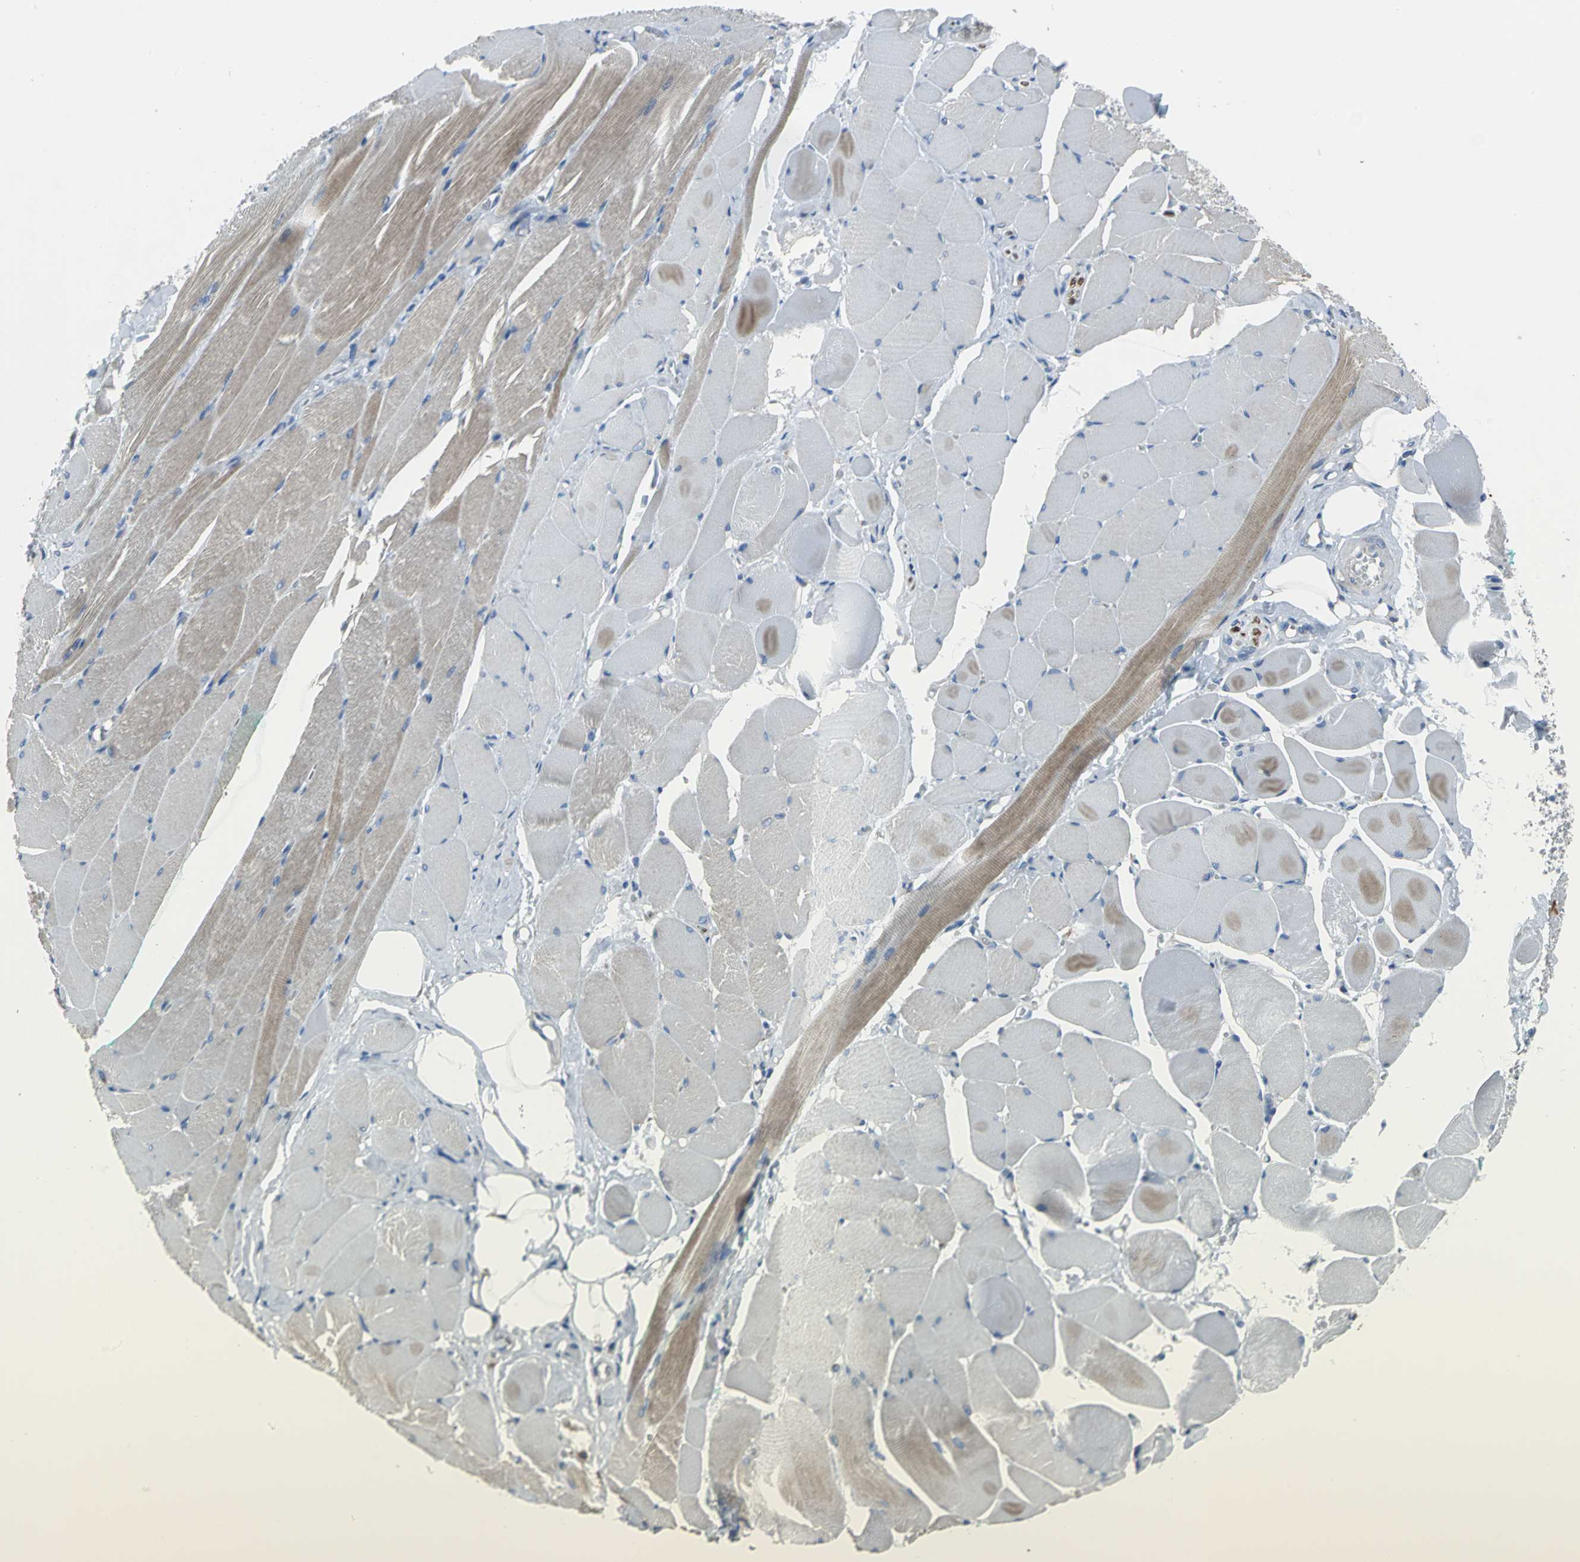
{"staining": {"intensity": "weak", "quantity": "25%-75%", "location": "cytoplasmic/membranous"}, "tissue": "skeletal muscle", "cell_type": "Myocytes", "image_type": "normal", "snomed": [{"axis": "morphology", "description": "Normal tissue, NOS"}, {"axis": "topography", "description": "Skeletal muscle"}, {"axis": "topography", "description": "Peripheral nerve tissue"}], "caption": "Protein positivity by IHC reveals weak cytoplasmic/membranous expression in approximately 25%-75% of myocytes in unremarkable skeletal muscle. The protein is shown in brown color, while the nuclei are stained blue.", "gene": "EIF5A", "patient": {"sex": "female", "age": 84}}